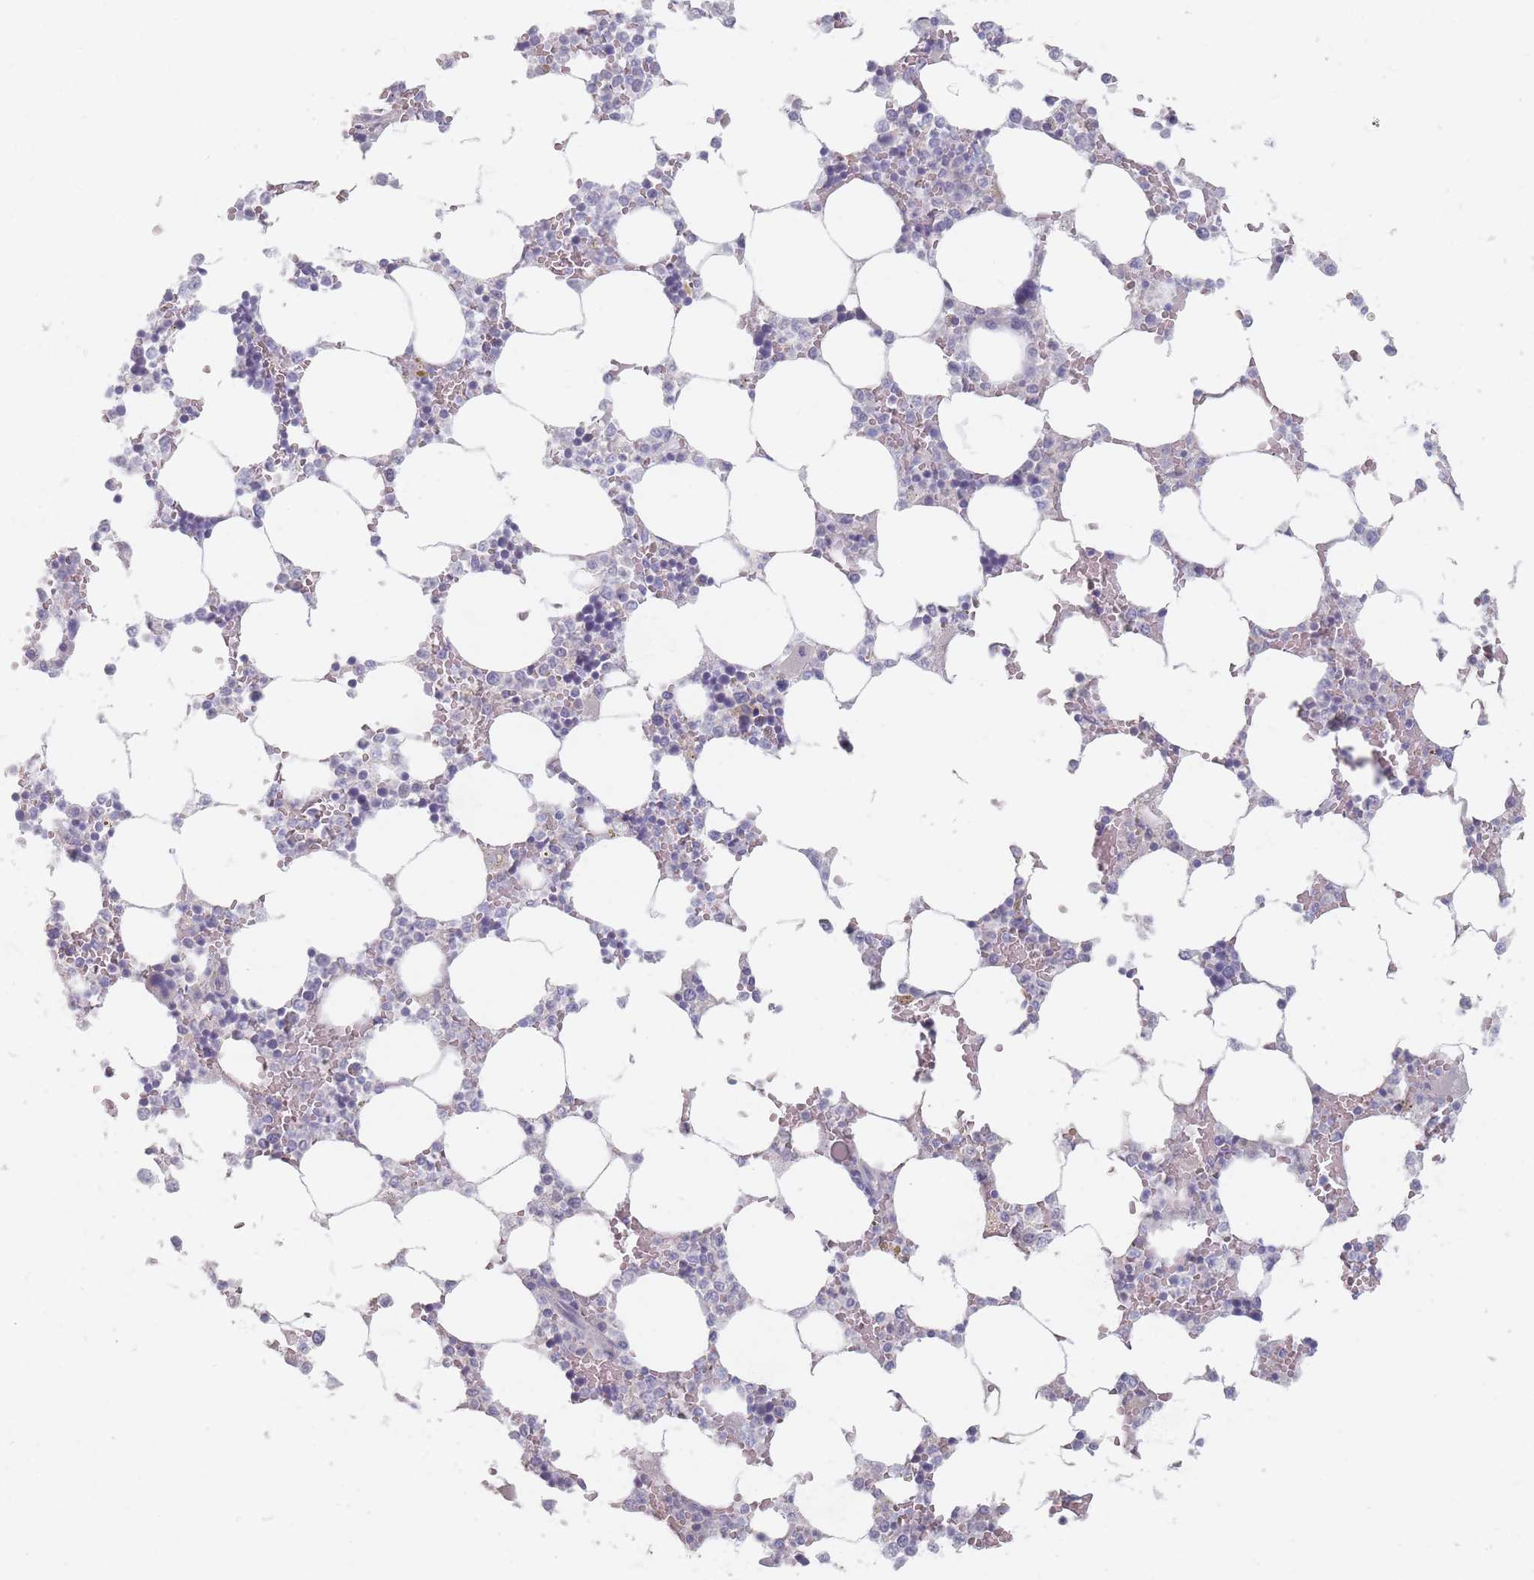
{"staining": {"intensity": "negative", "quantity": "none", "location": "none"}, "tissue": "bone marrow", "cell_type": "Hematopoietic cells", "image_type": "normal", "snomed": [{"axis": "morphology", "description": "Normal tissue, NOS"}, {"axis": "topography", "description": "Bone marrow"}], "caption": "Immunohistochemistry of benign human bone marrow displays no positivity in hematopoietic cells. (DAB immunohistochemistry, high magnification).", "gene": "HELZ2", "patient": {"sex": "male", "age": 64}}